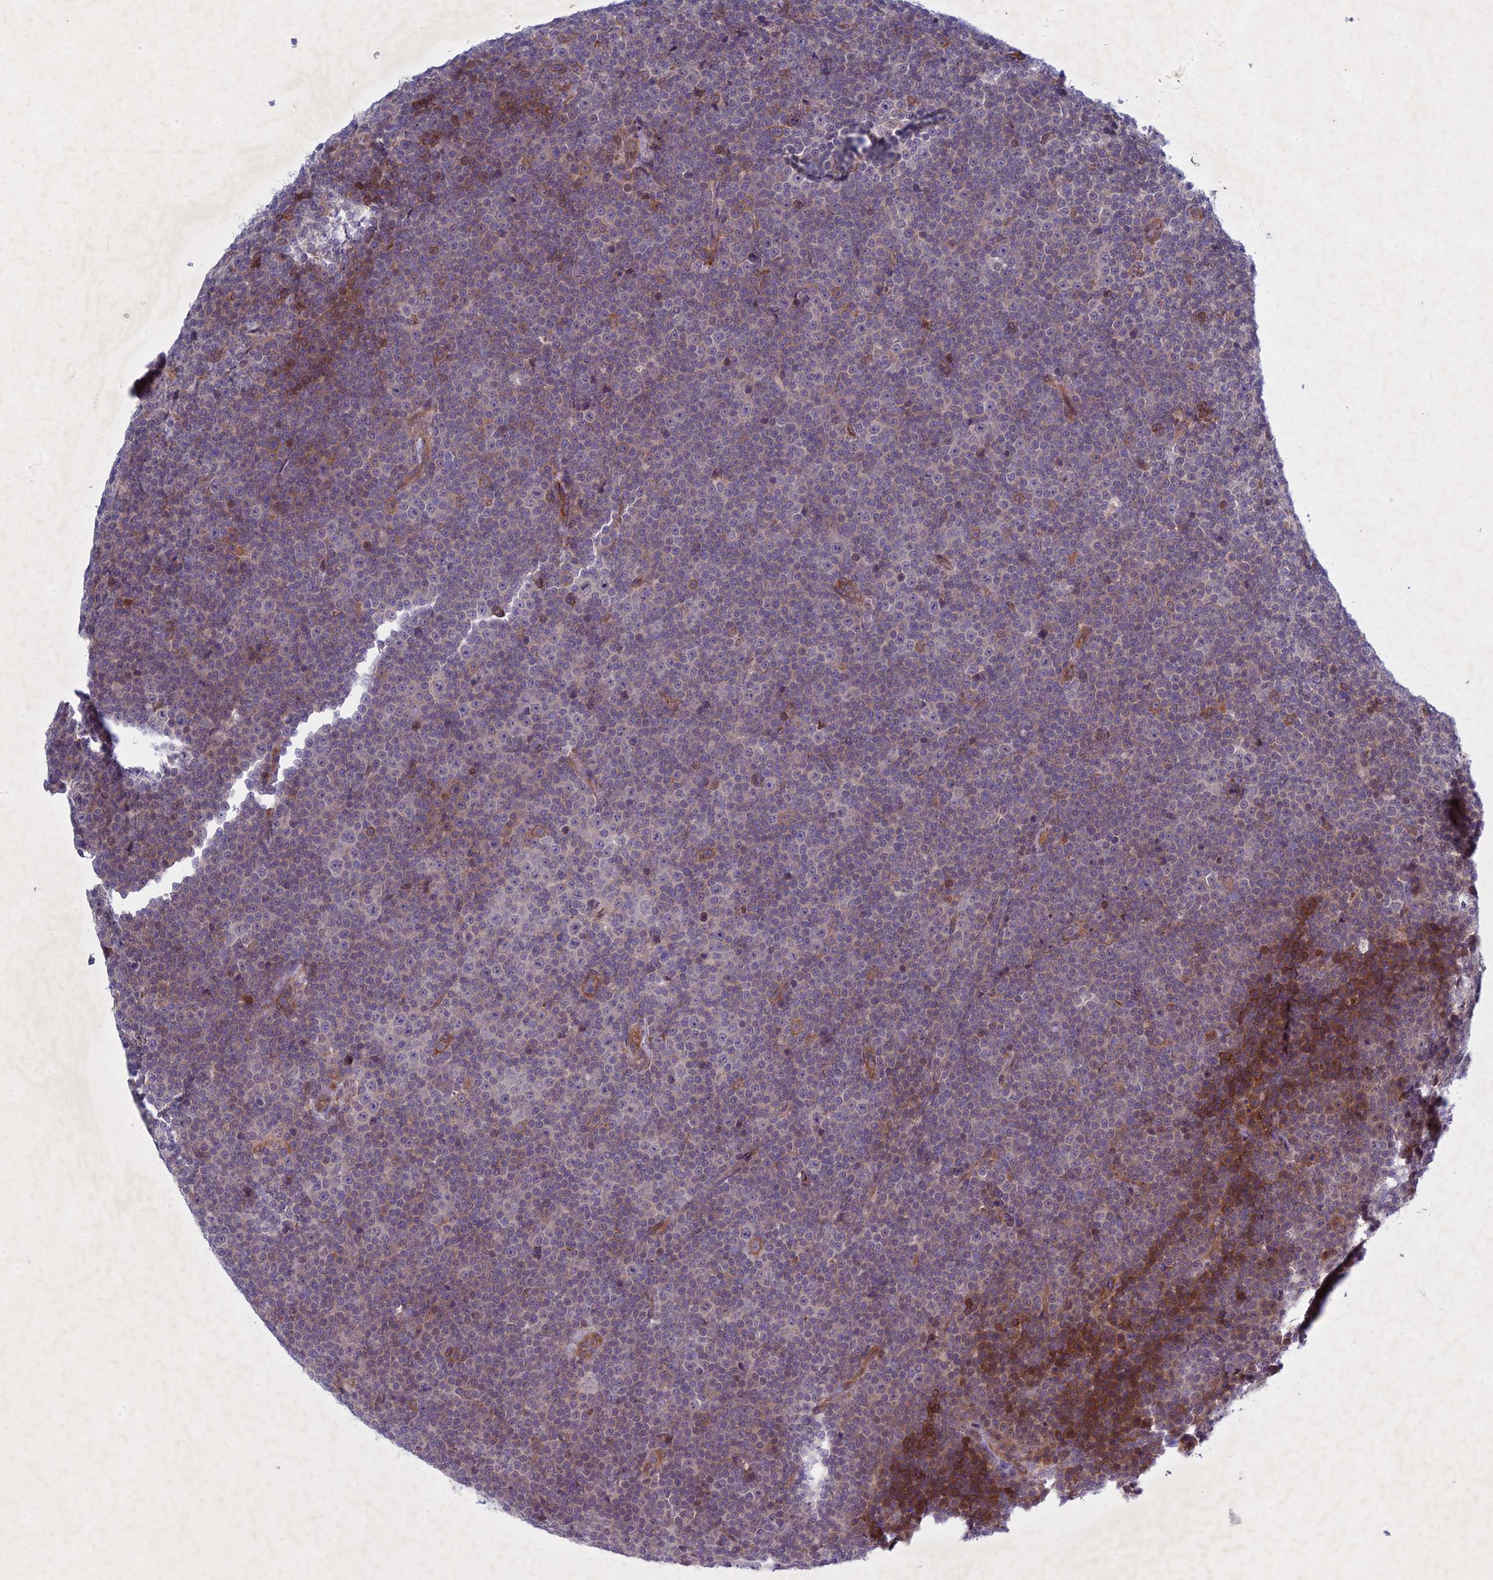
{"staining": {"intensity": "weak", "quantity": "25%-75%", "location": "cytoplasmic/membranous"}, "tissue": "lymphoma", "cell_type": "Tumor cells", "image_type": "cancer", "snomed": [{"axis": "morphology", "description": "Malignant lymphoma, non-Hodgkin's type, Low grade"}, {"axis": "topography", "description": "Lymph node"}], "caption": "A brown stain highlights weak cytoplasmic/membranous expression of a protein in malignant lymphoma, non-Hodgkin's type (low-grade) tumor cells.", "gene": "PTHLH", "patient": {"sex": "female", "age": 67}}